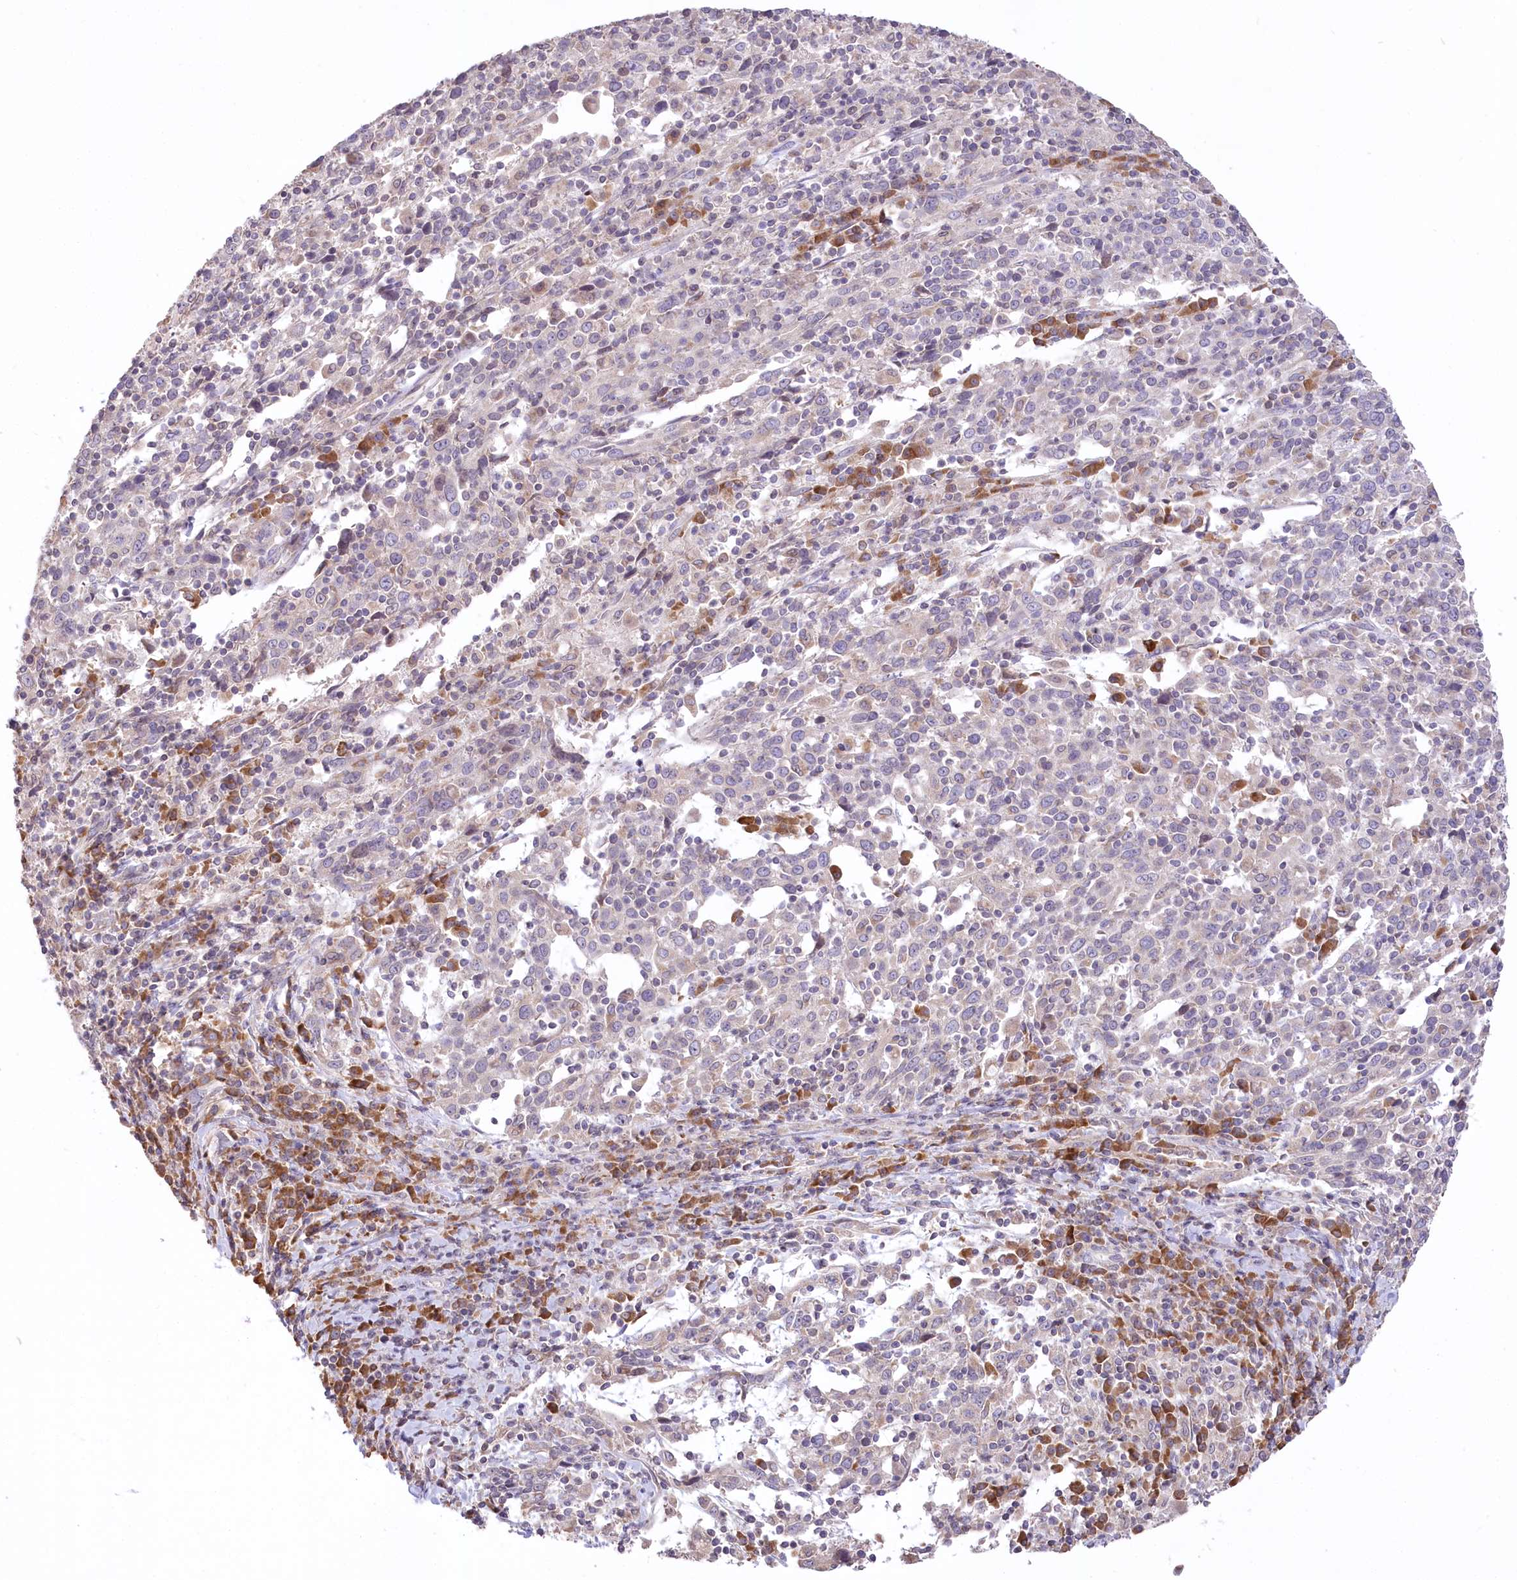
{"staining": {"intensity": "negative", "quantity": "none", "location": "none"}, "tissue": "cervical cancer", "cell_type": "Tumor cells", "image_type": "cancer", "snomed": [{"axis": "morphology", "description": "Squamous cell carcinoma, NOS"}, {"axis": "topography", "description": "Cervix"}], "caption": "The IHC image has no significant positivity in tumor cells of cervical cancer (squamous cell carcinoma) tissue.", "gene": "STT3B", "patient": {"sex": "female", "age": 46}}